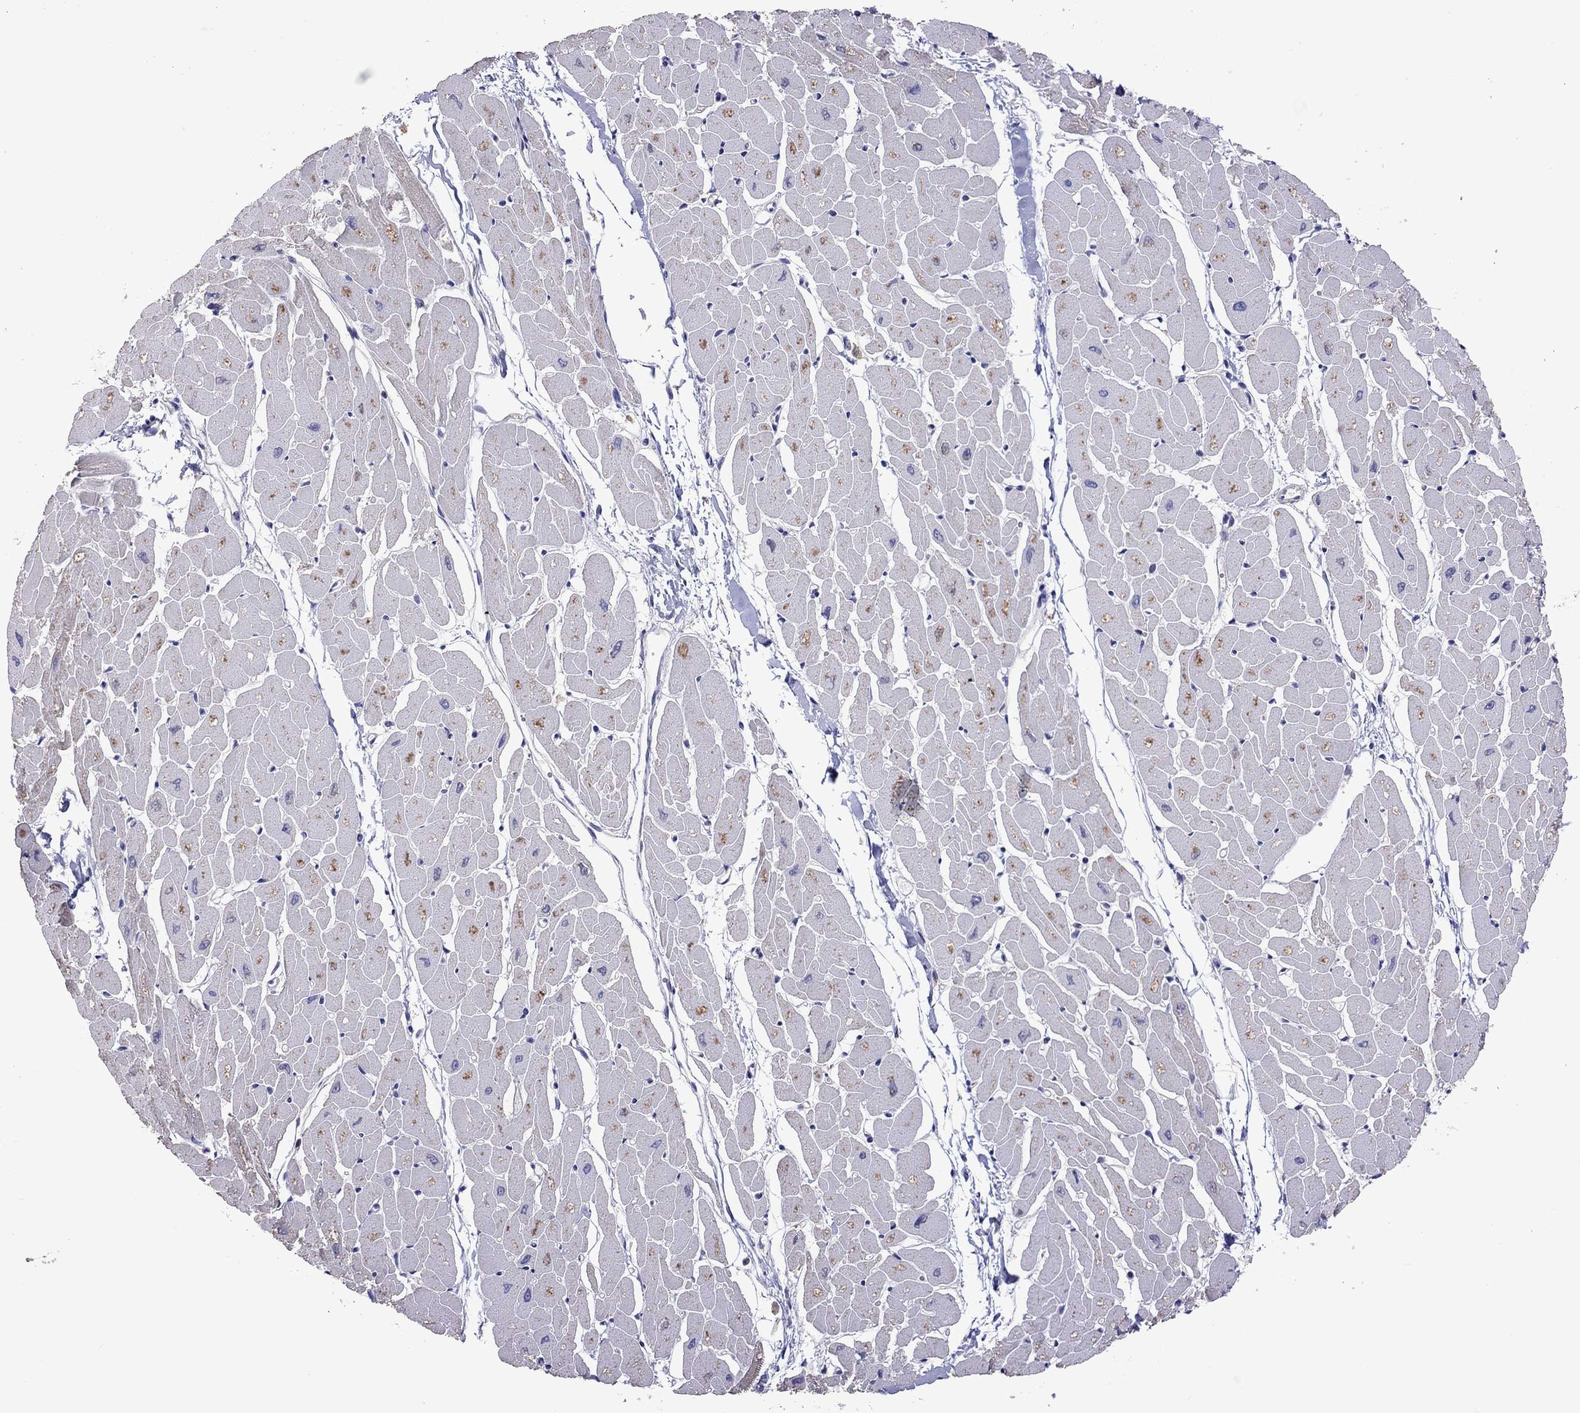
{"staining": {"intensity": "negative", "quantity": "none", "location": "none"}, "tissue": "heart muscle", "cell_type": "Cardiomyocytes", "image_type": "normal", "snomed": [{"axis": "morphology", "description": "Normal tissue, NOS"}, {"axis": "topography", "description": "Heart"}], "caption": "Immunohistochemistry photomicrograph of benign heart muscle: human heart muscle stained with DAB (3,3'-diaminobenzidine) demonstrates no significant protein expression in cardiomyocytes.", "gene": "RTP5", "patient": {"sex": "male", "age": 57}}